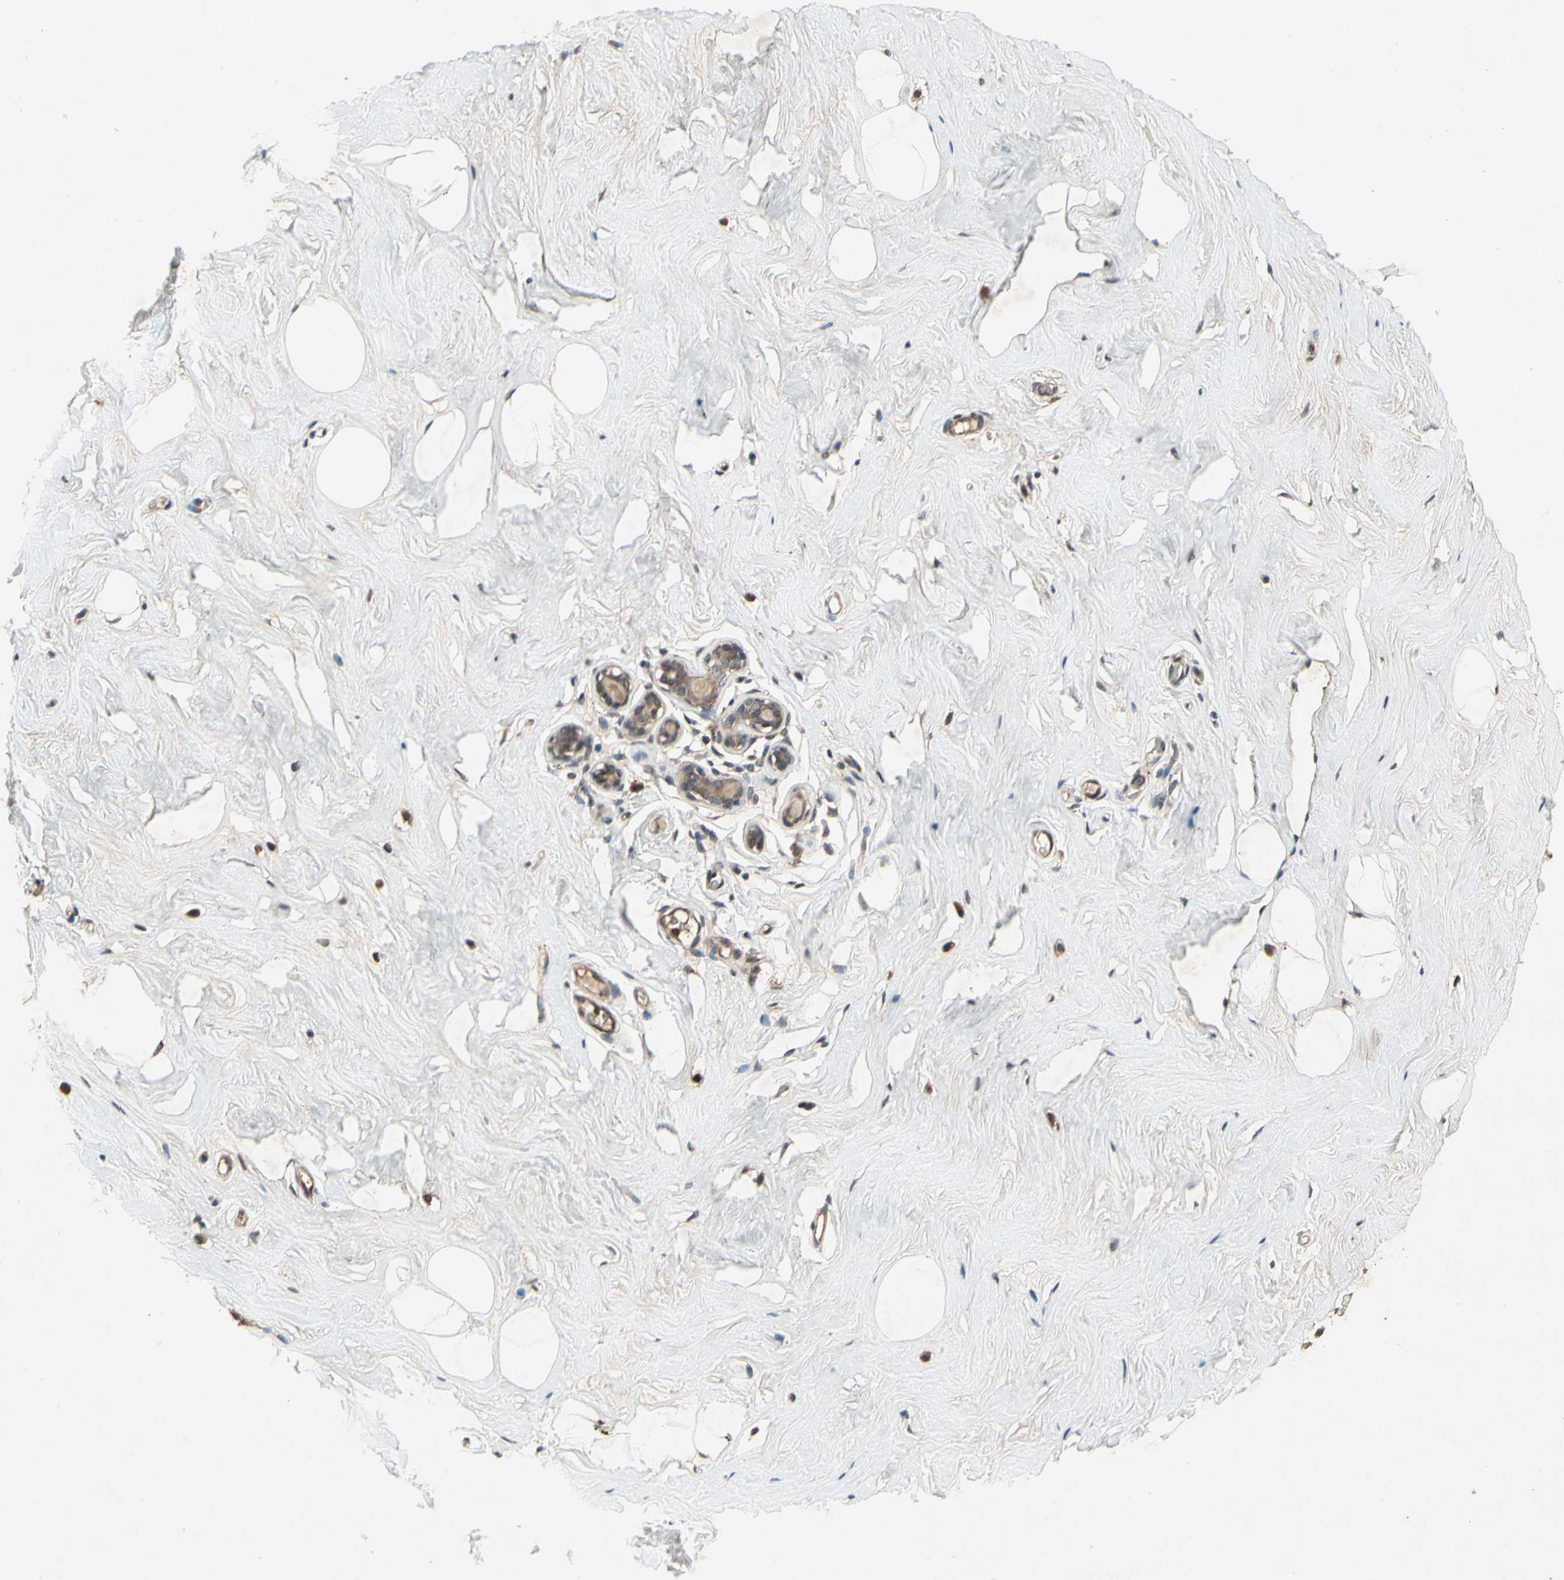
{"staining": {"intensity": "negative", "quantity": "none", "location": "none"}, "tissue": "breast", "cell_type": "Adipocytes", "image_type": "normal", "snomed": [{"axis": "morphology", "description": "Normal tissue, NOS"}, {"axis": "topography", "description": "Breast"}], "caption": "Breast was stained to show a protein in brown. There is no significant expression in adipocytes. The staining is performed using DAB (3,3'-diaminobenzidine) brown chromogen with nuclei counter-stained in using hematoxylin.", "gene": "DPY19L3", "patient": {"sex": "female", "age": 75}}